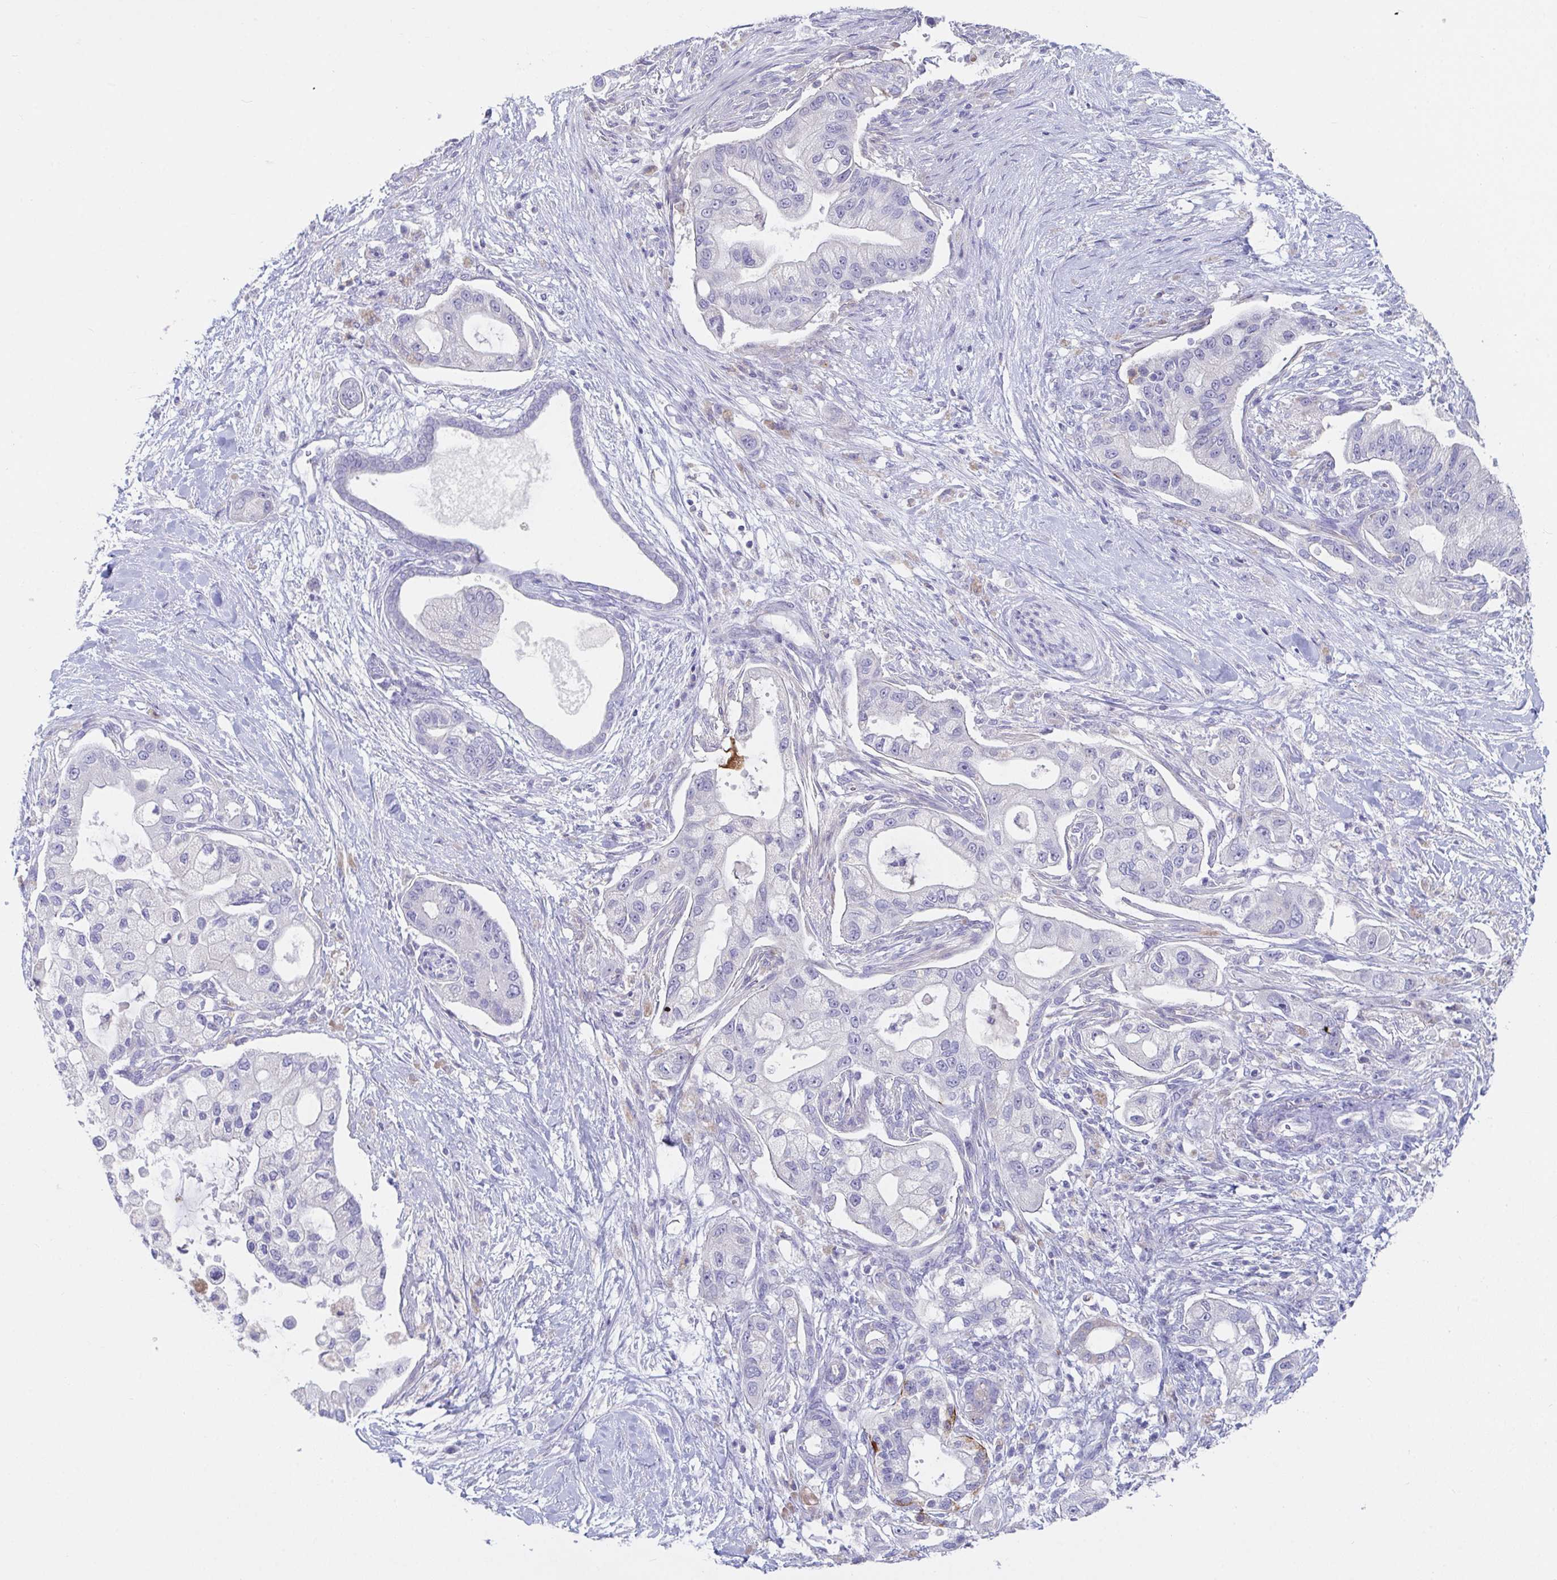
{"staining": {"intensity": "negative", "quantity": "none", "location": "none"}, "tissue": "pancreatic cancer", "cell_type": "Tumor cells", "image_type": "cancer", "snomed": [{"axis": "morphology", "description": "Adenocarcinoma, NOS"}, {"axis": "topography", "description": "Pancreas"}], "caption": "Photomicrograph shows no significant protein staining in tumor cells of pancreatic adenocarcinoma. (IHC, brightfield microscopy, high magnification).", "gene": "ZNF561", "patient": {"sex": "male", "age": 57}}